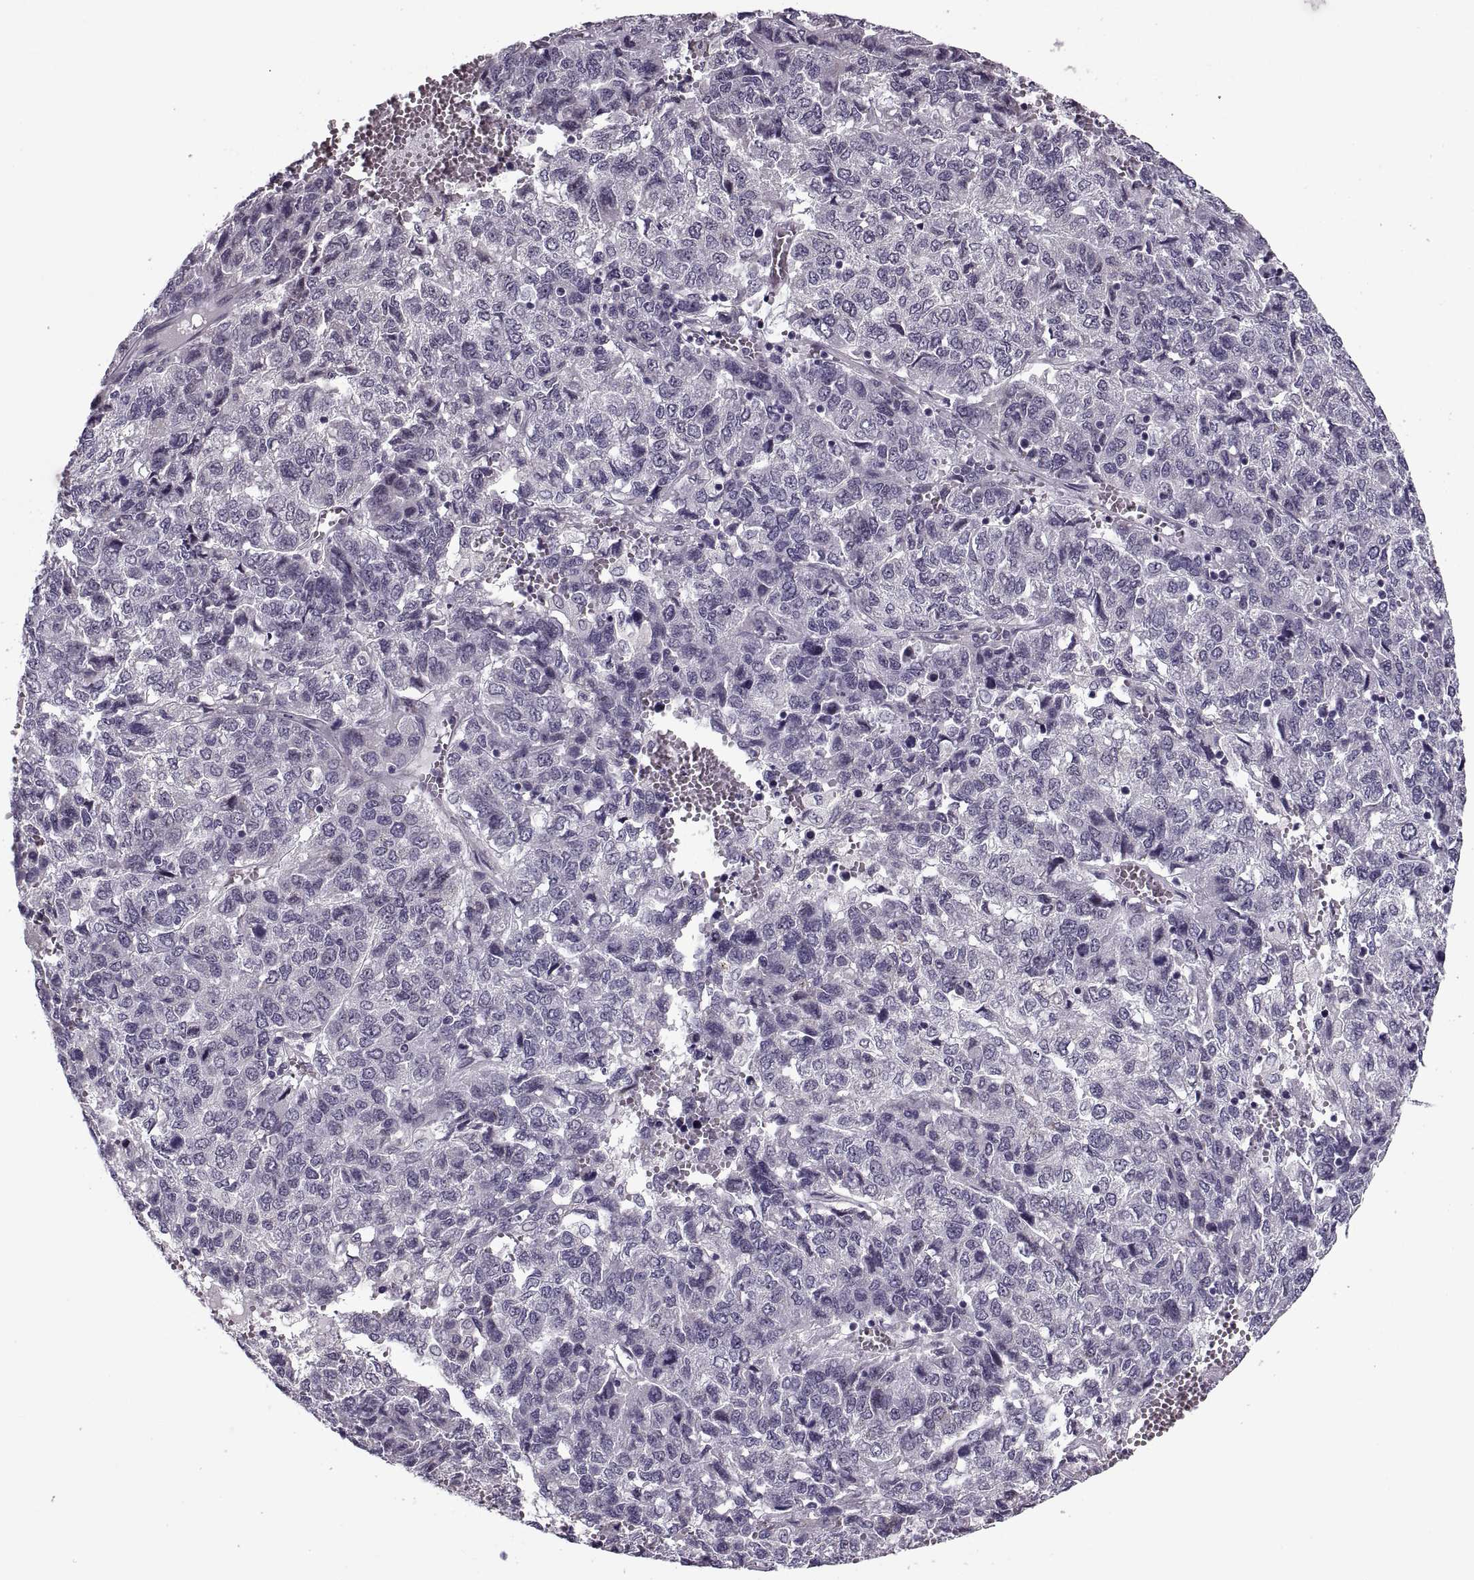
{"staining": {"intensity": "negative", "quantity": "none", "location": "none"}, "tissue": "liver cancer", "cell_type": "Tumor cells", "image_type": "cancer", "snomed": [{"axis": "morphology", "description": "Carcinoma, Hepatocellular, NOS"}, {"axis": "topography", "description": "Liver"}], "caption": "Tumor cells are negative for brown protein staining in hepatocellular carcinoma (liver).", "gene": "PRSS37", "patient": {"sex": "male", "age": 69}}